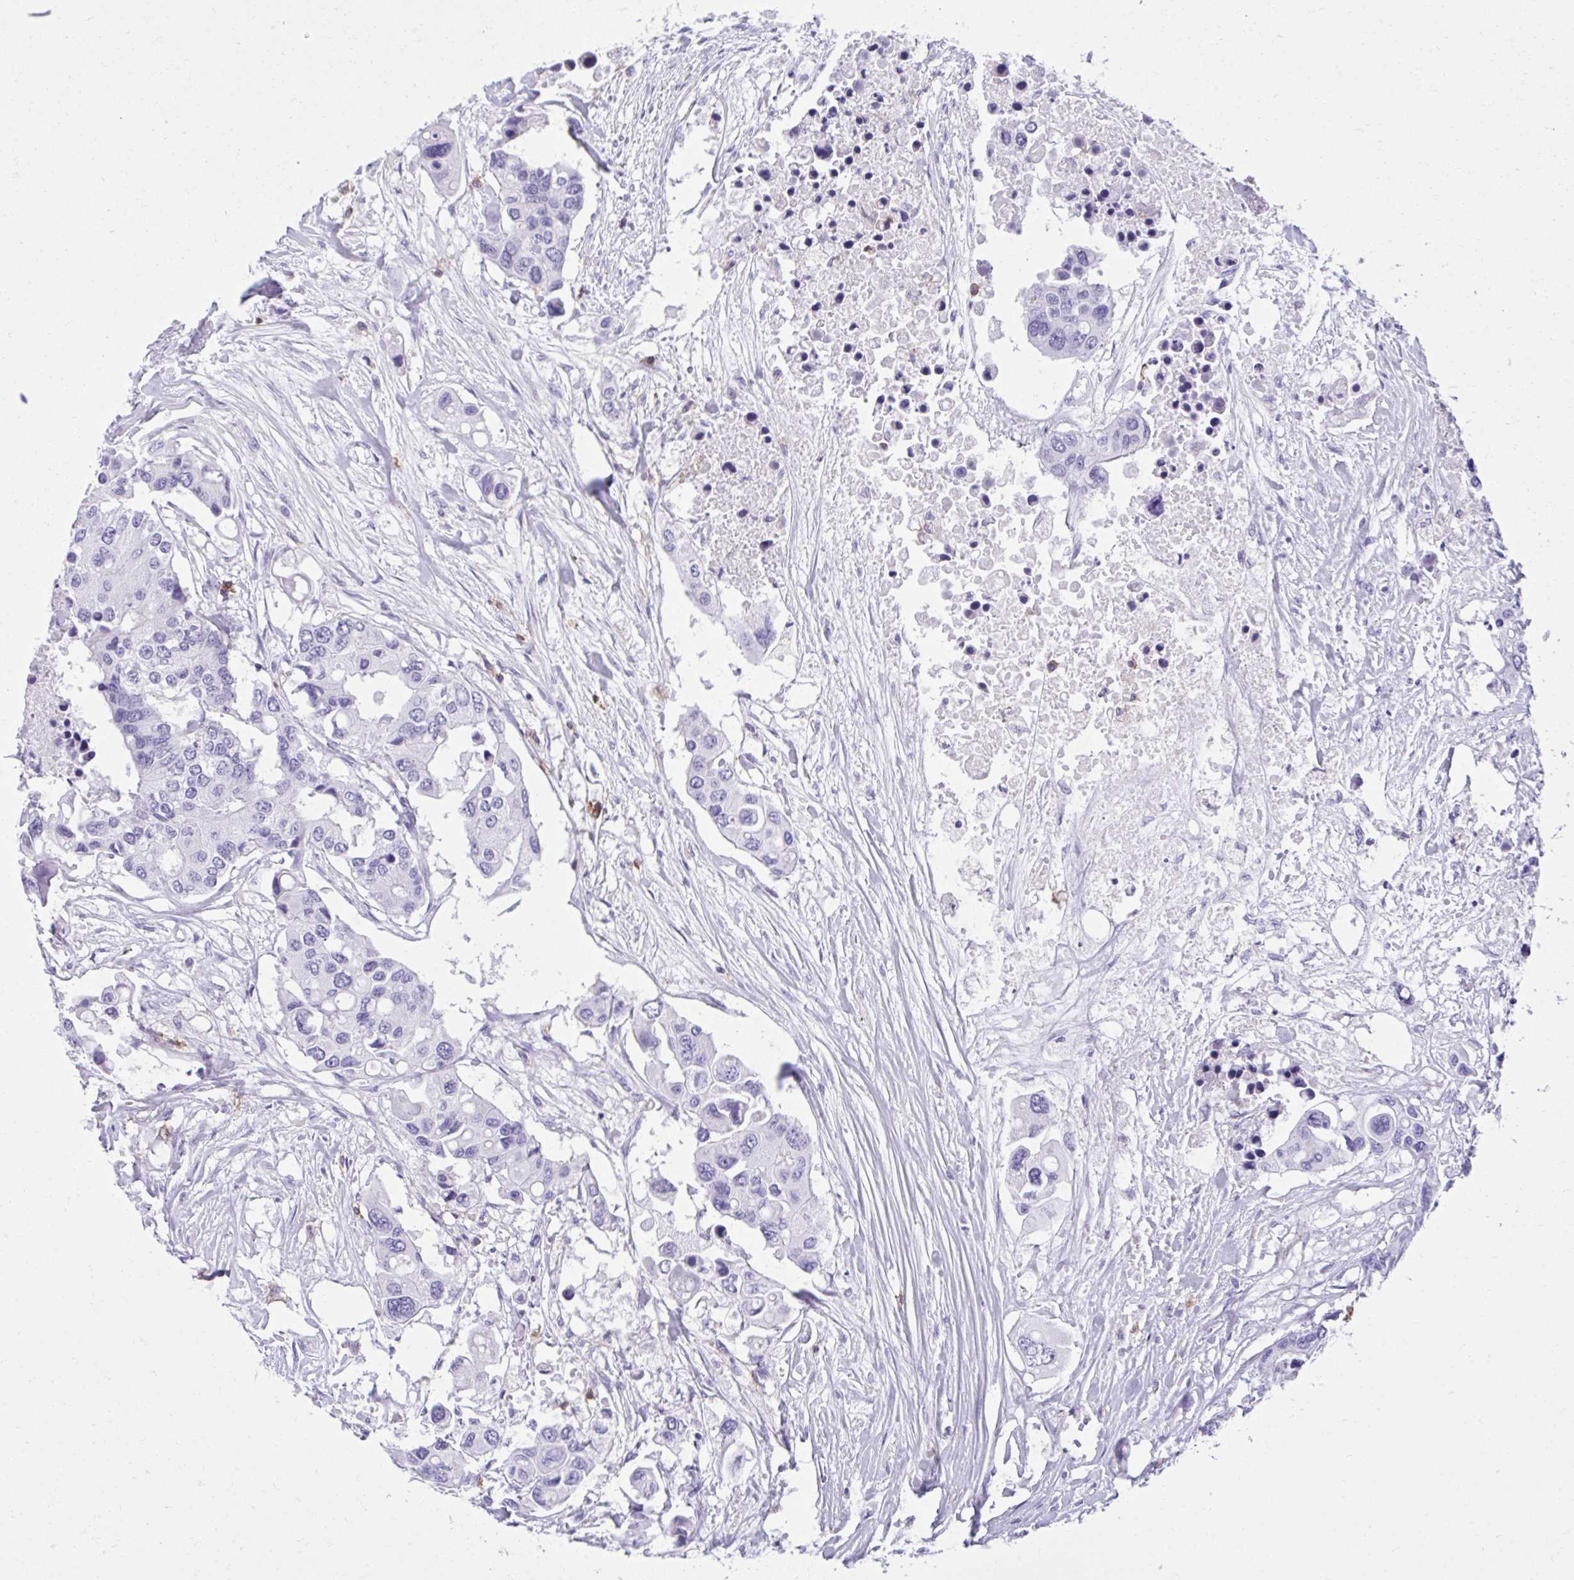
{"staining": {"intensity": "negative", "quantity": "none", "location": "none"}, "tissue": "colorectal cancer", "cell_type": "Tumor cells", "image_type": "cancer", "snomed": [{"axis": "morphology", "description": "Adenocarcinoma, NOS"}, {"axis": "topography", "description": "Colon"}], "caption": "A histopathology image of human colorectal adenocarcinoma is negative for staining in tumor cells. (Stains: DAB immunohistochemistry with hematoxylin counter stain, Microscopy: brightfield microscopy at high magnification).", "gene": "SPN", "patient": {"sex": "male", "age": 77}}